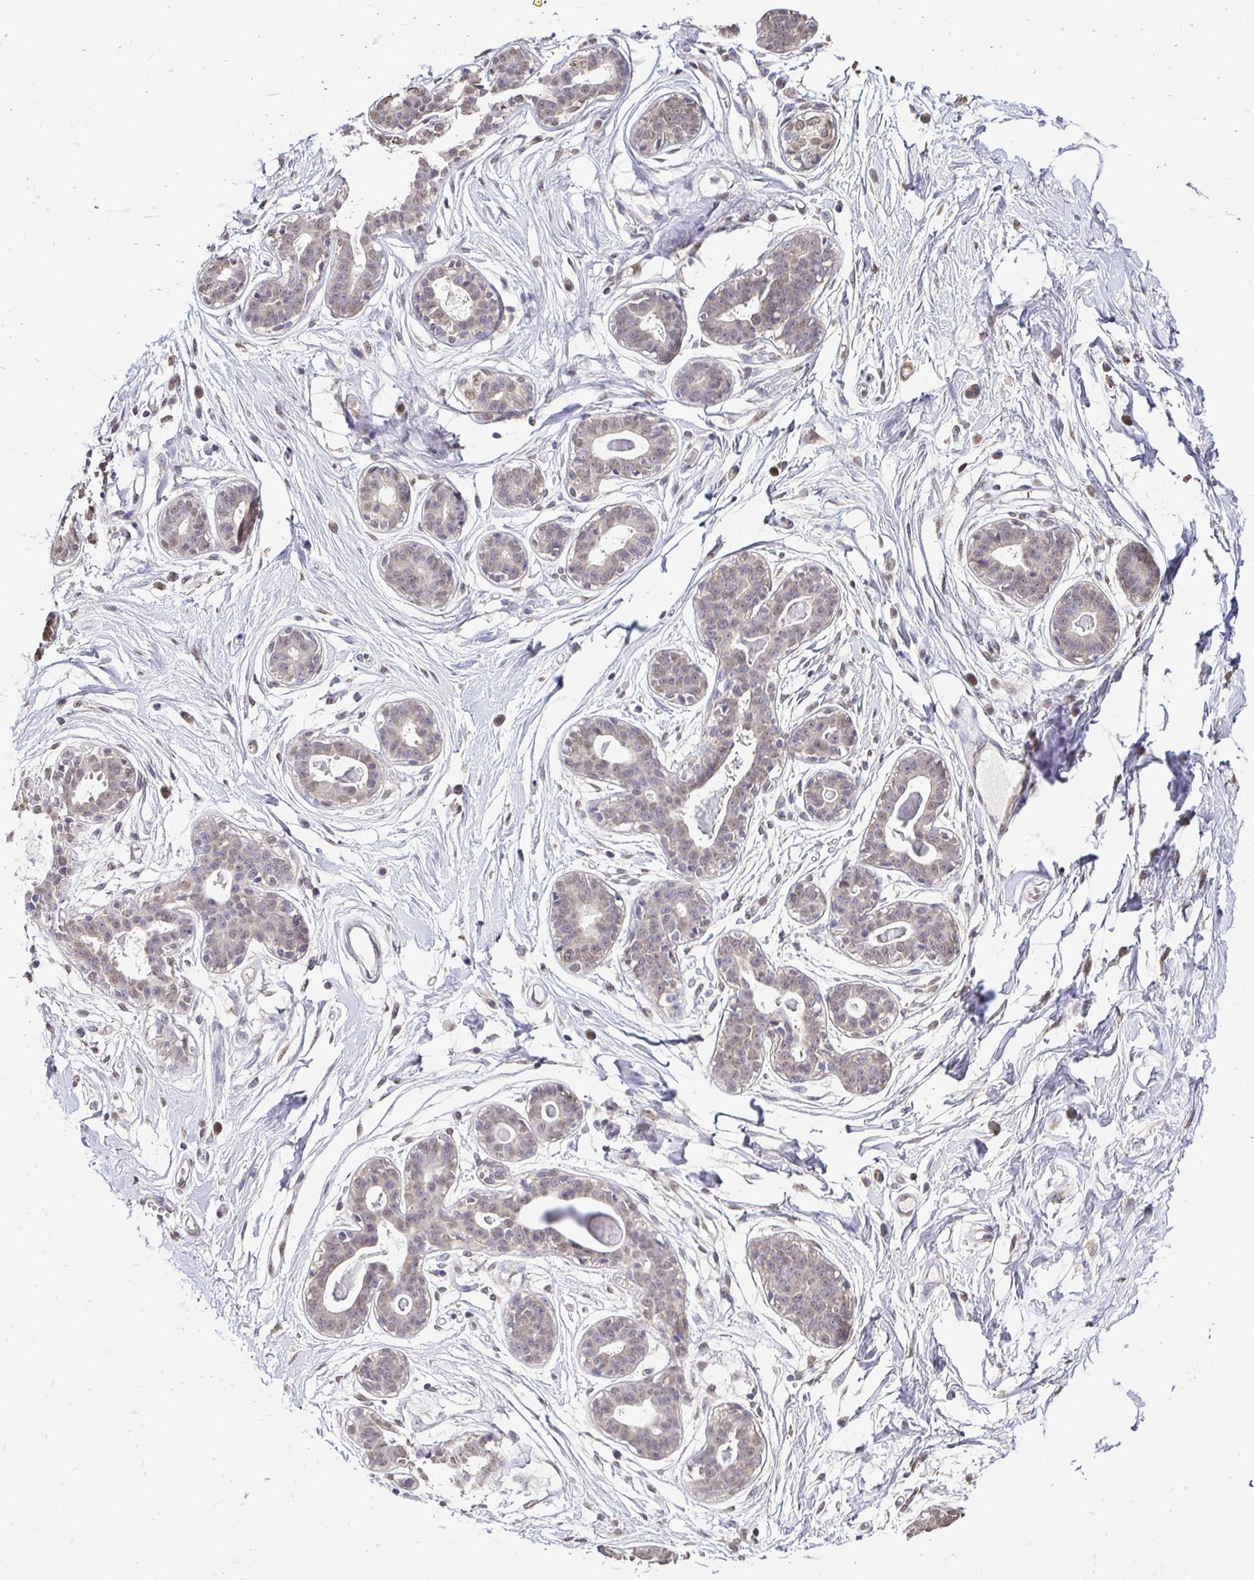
{"staining": {"intensity": "weak", "quantity": "<25%", "location": "nuclear"}, "tissue": "breast", "cell_type": "Adipocytes", "image_type": "normal", "snomed": [{"axis": "morphology", "description": "Normal tissue, NOS"}, {"axis": "topography", "description": "Breast"}], "caption": "Breast was stained to show a protein in brown. There is no significant expression in adipocytes. (DAB immunohistochemistry (IHC) visualized using brightfield microscopy, high magnification).", "gene": "RHEBL1", "patient": {"sex": "female", "age": 45}}